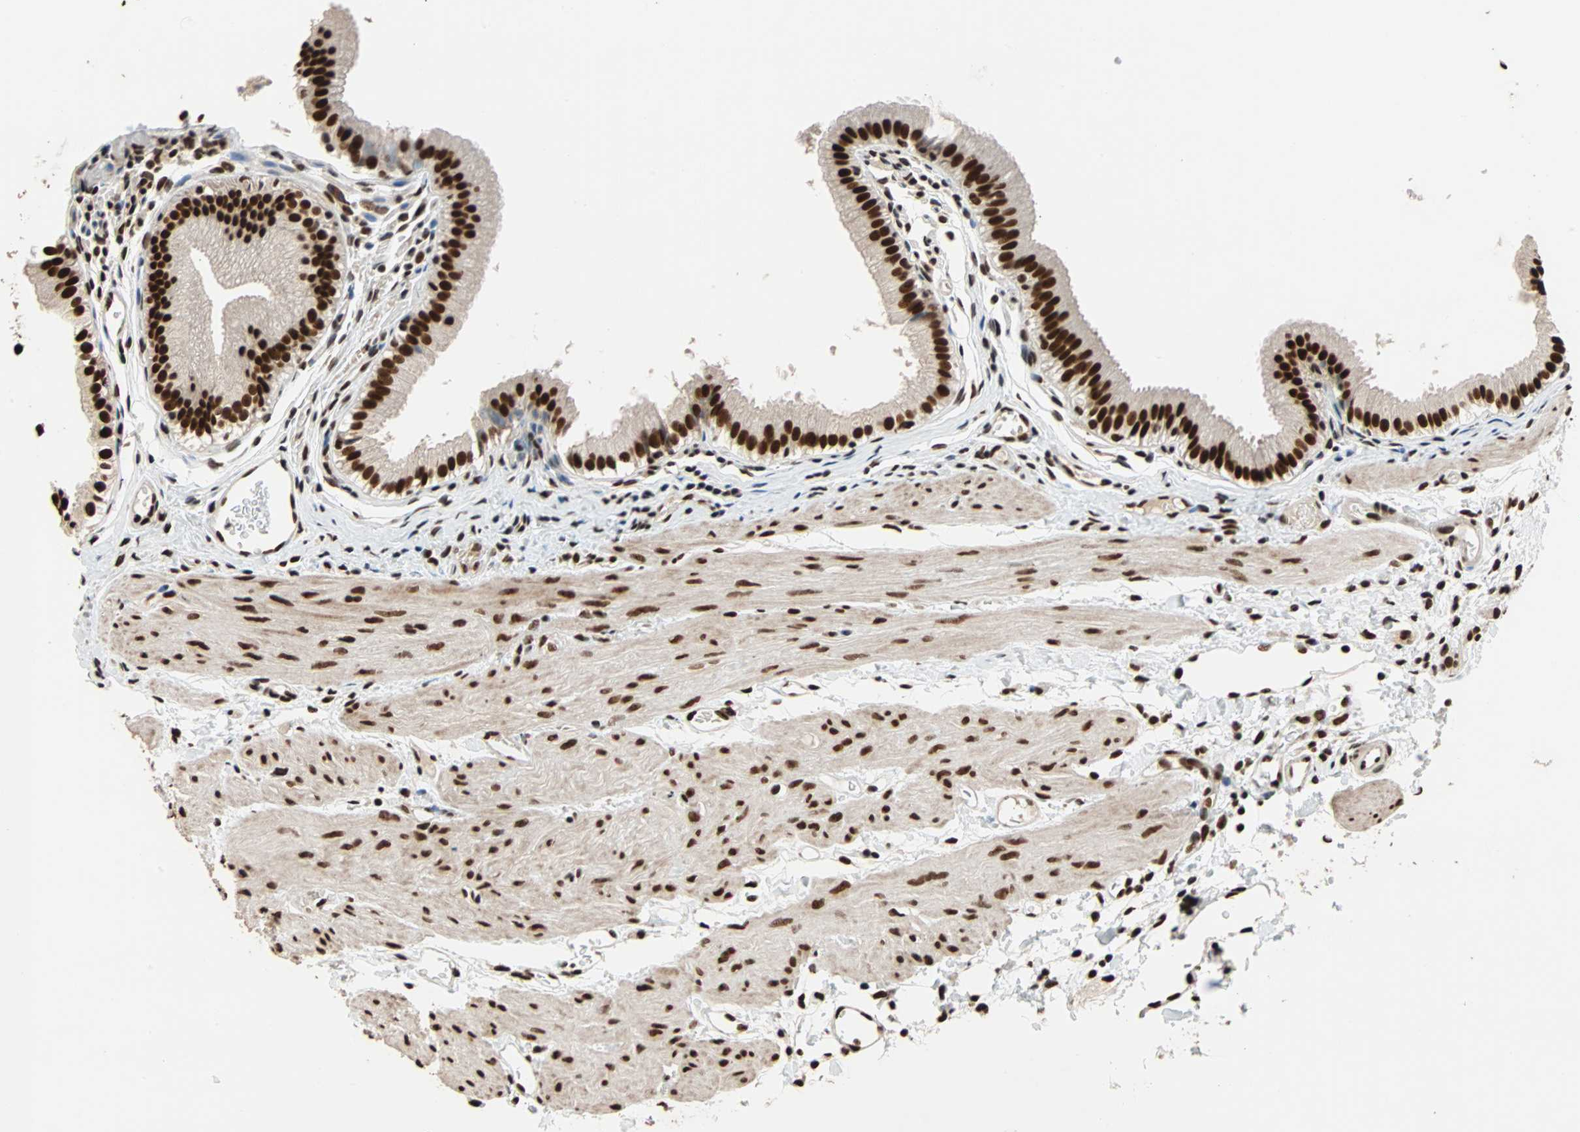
{"staining": {"intensity": "strong", "quantity": ">75%", "location": "nuclear"}, "tissue": "gallbladder", "cell_type": "Glandular cells", "image_type": "normal", "snomed": [{"axis": "morphology", "description": "Normal tissue, NOS"}, {"axis": "topography", "description": "Gallbladder"}], "caption": "Immunohistochemical staining of benign human gallbladder reveals high levels of strong nuclear positivity in approximately >75% of glandular cells. The staining was performed using DAB, with brown indicating positive protein expression. Nuclei are stained blue with hematoxylin.", "gene": "ILF2", "patient": {"sex": "female", "age": 26}}